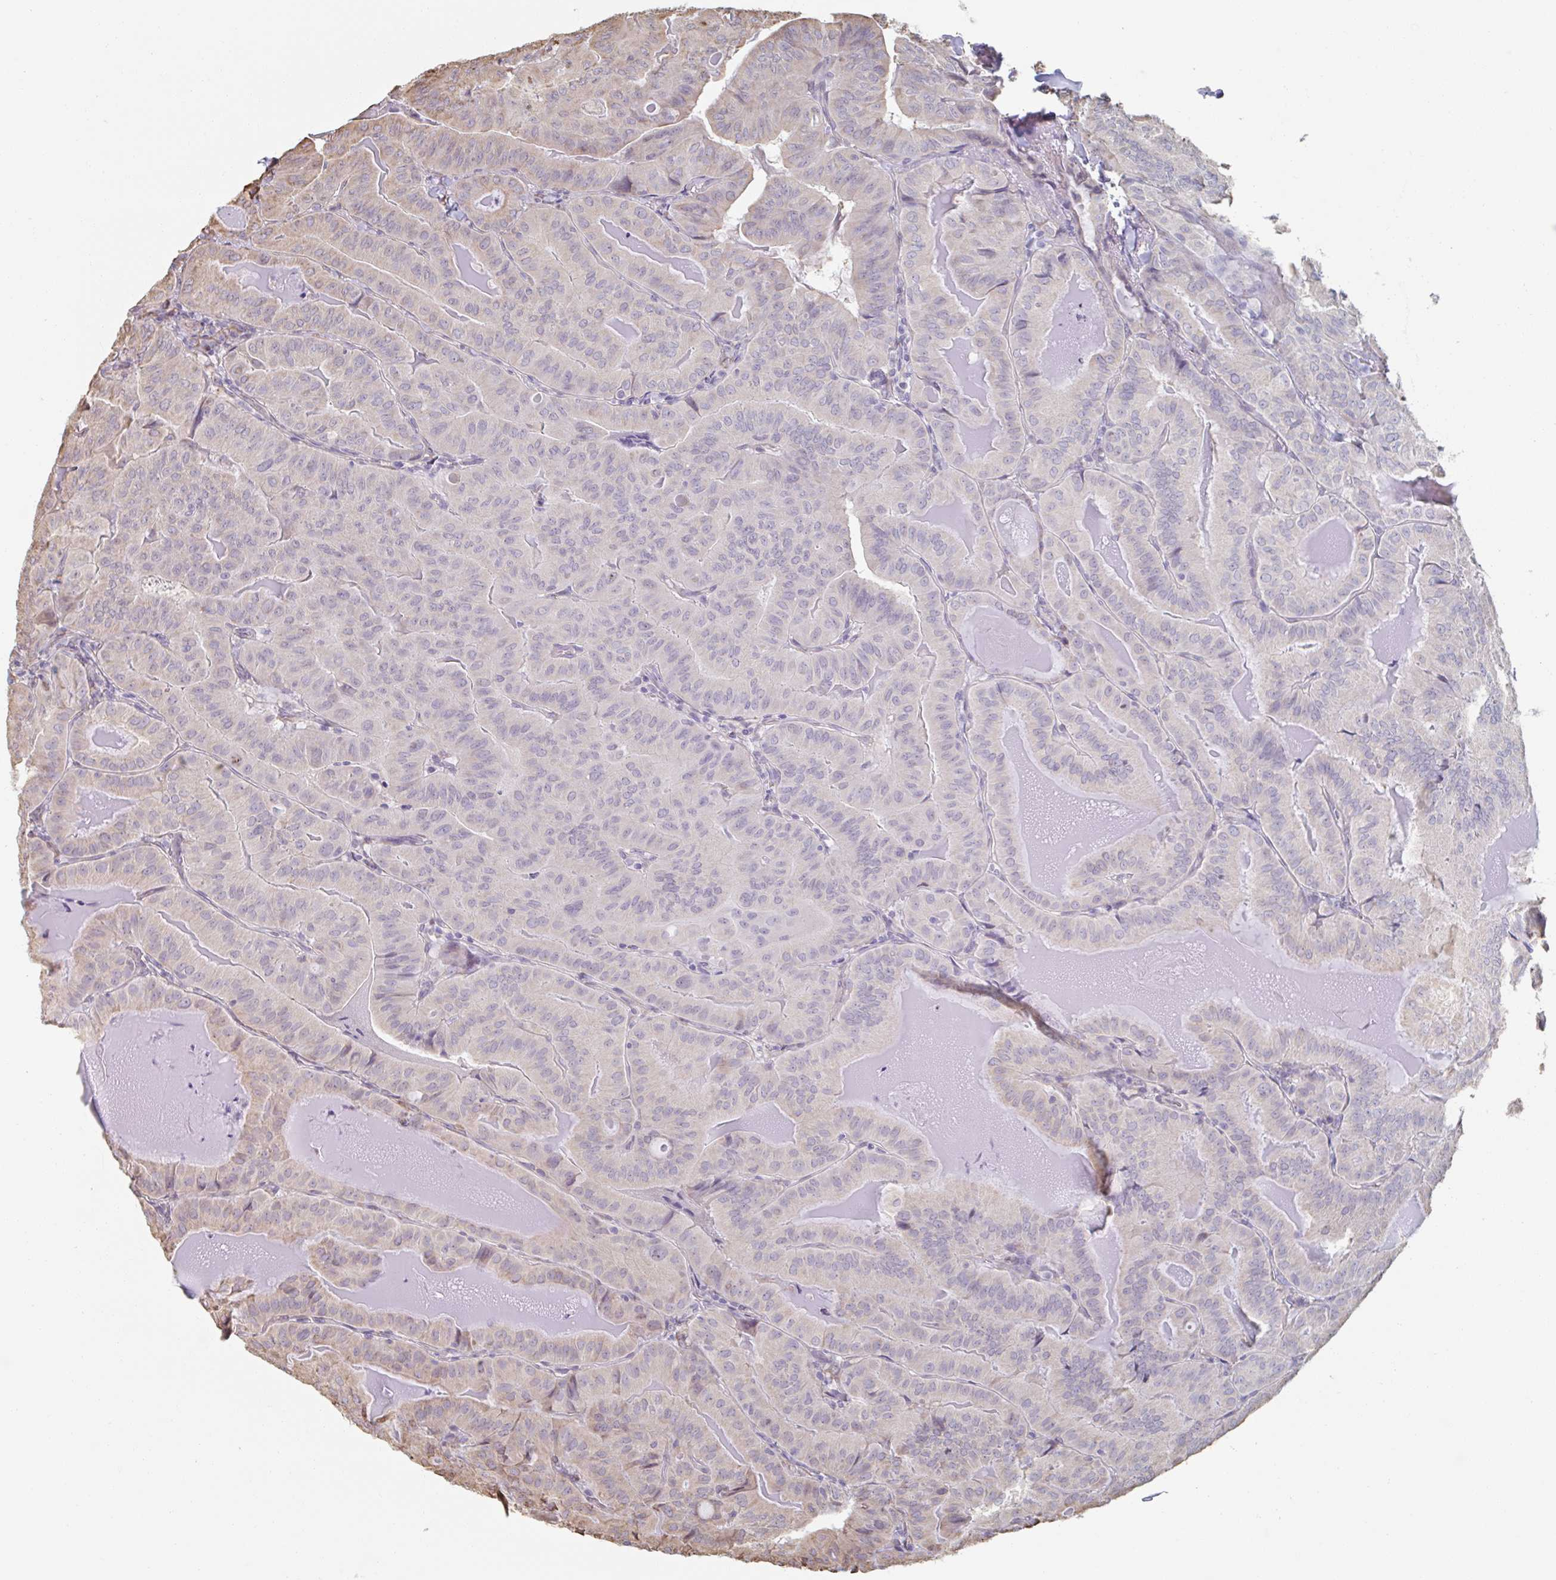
{"staining": {"intensity": "moderate", "quantity": "<25%", "location": "cytoplasmic/membranous"}, "tissue": "thyroid cancer", "cell_type": "Tumor cells", "image_type": "cancer", "snomed": [{"axis": "morphology", "description": "Papillary adenocarcinoma, NOS"}, {"axis": "topography", "description": "Thyroid gland"}], "caption": "Thyroid cancer (papillary adenocarcinoma) tissue exhibits moderate cytoplasmic/membranous expression in approximately <25% of tumor cells, visualized by immunohistochemistry.", "gene": "RAB5IF", "patient": {"sex": "female", "age": 68}}